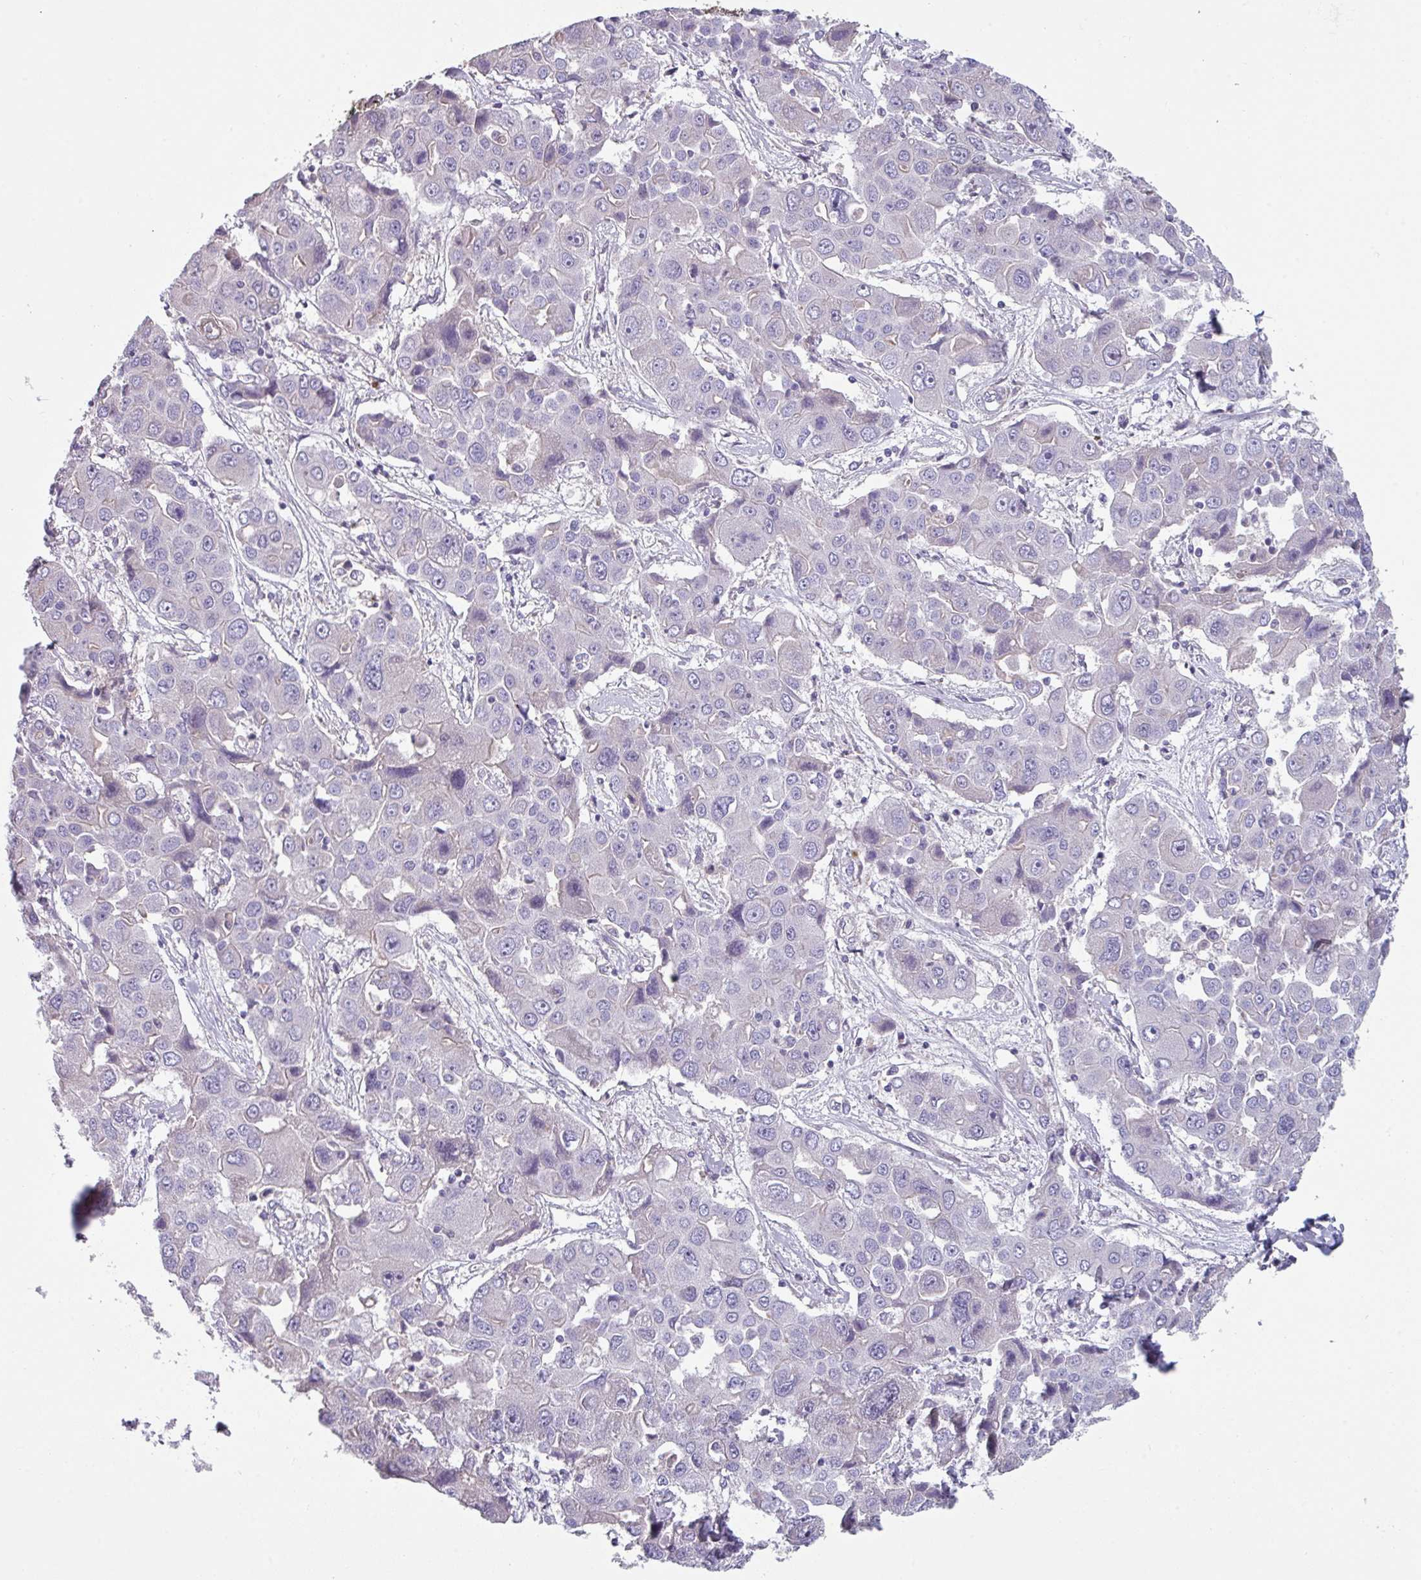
{"staining": {"intensity": "negative", "quantity": "none", "location": "none"}, "tissue": "liver cancer", "cell_type": "Tumor cells", "image_type": "cancer", "snomed": [{"axis": "morphology", "description": "Cholangiocarcinoma"}, {"axis": "topography", "description": "Liver"}], "caption": "Human liver cancer stained for a protein using IHC reveals no staining in tumor cells.", "gene": "TMEM132A", "patient": {"sex": "male", "age": 67}}